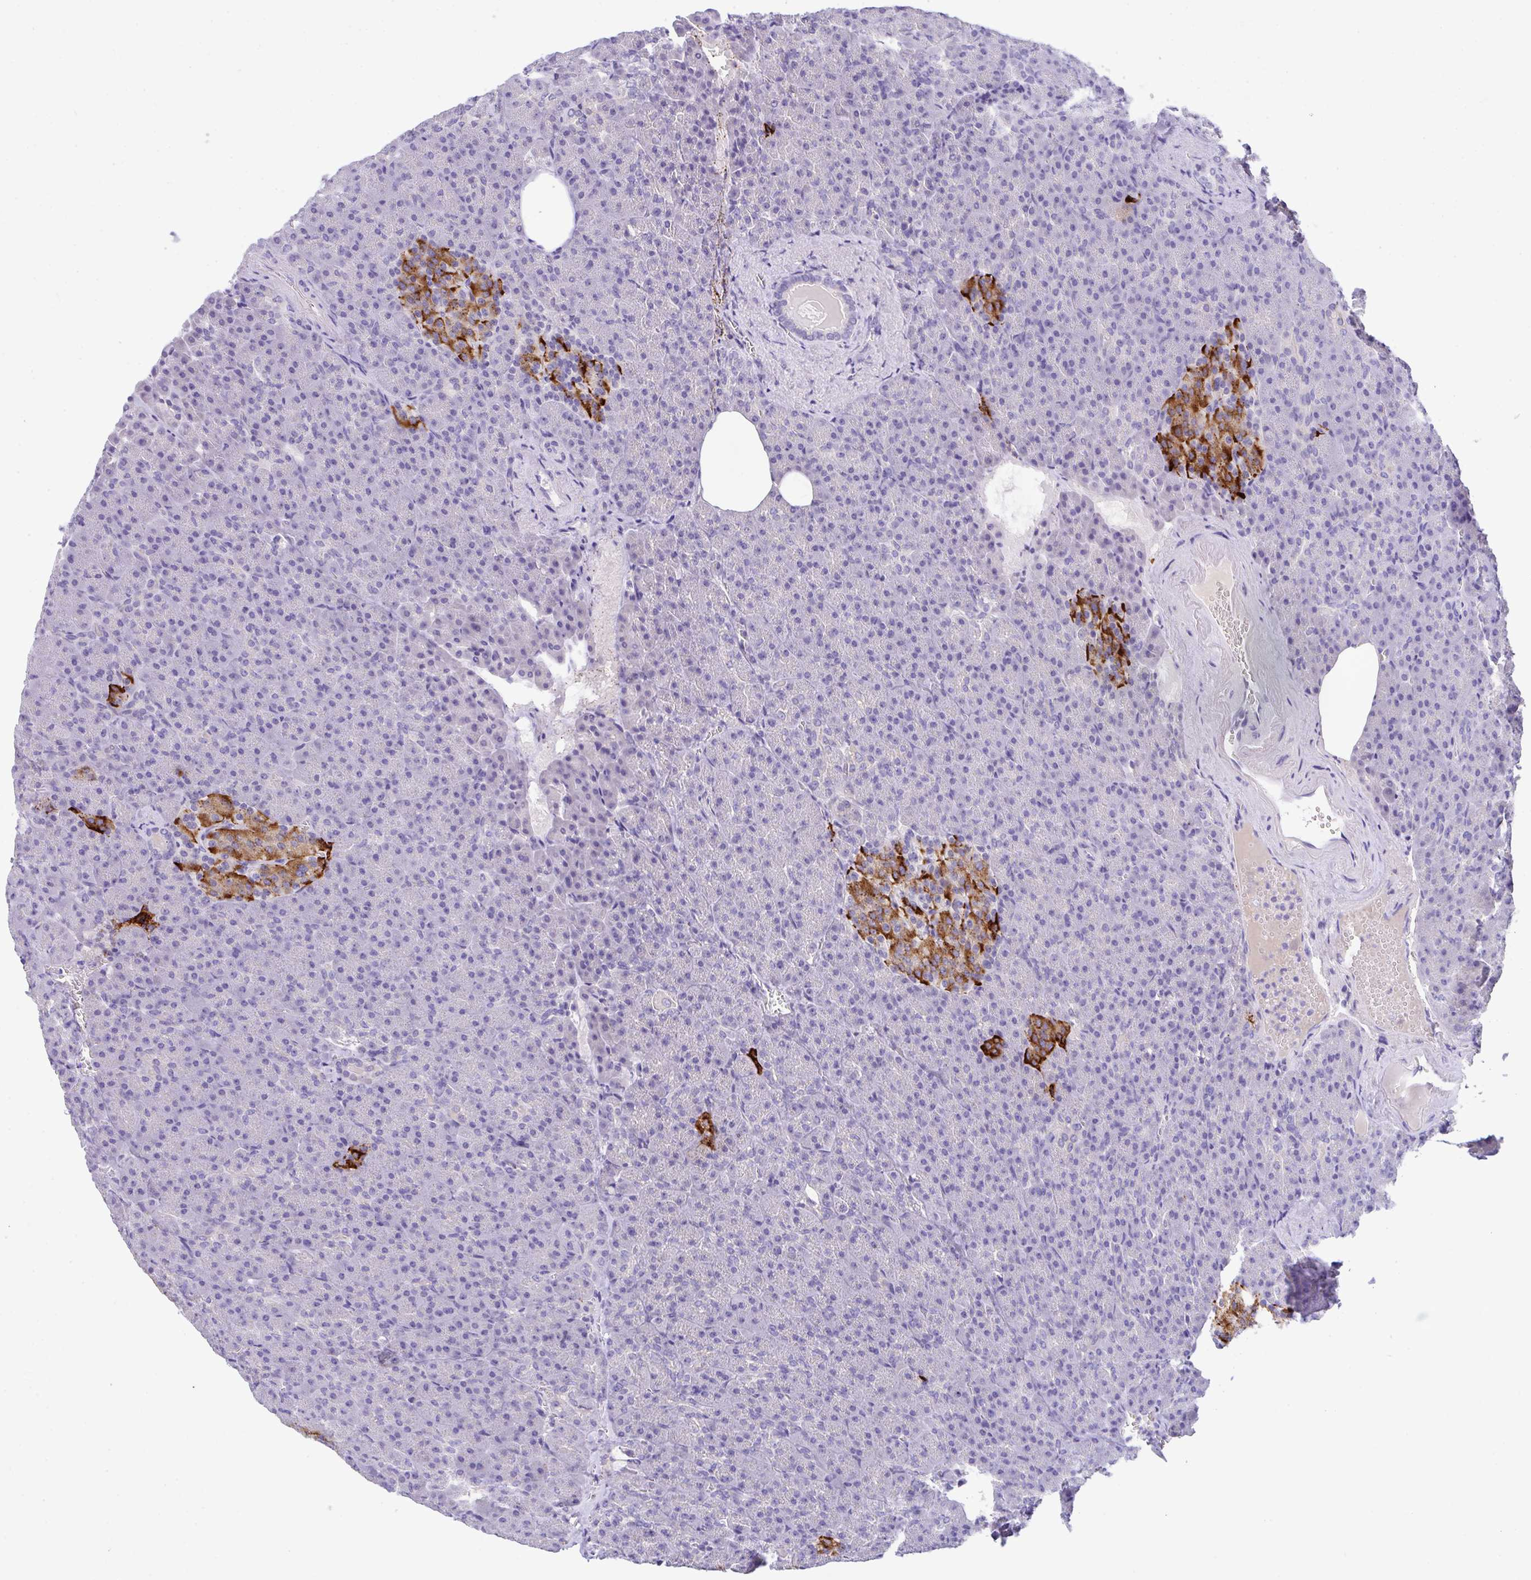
{"staining": {"intensity": "negative", "quantity": "none", "location": "none"}, "tissue": "pancreas", "cell_type": "Exocrine glandular cells", "image_type": "normal", "snomed": [{"axis": "morphology", "description": "Normal tissue, NOS"}, {"axis": "topography", "description": "Pancreas"}], "caption": "Immunohistochemistry (IHC) histopathology image of normal pancreas stained for a protein (brown), which displays no staining in exocrine glandular cells.", "gene": "CA10", "patient": {"sex": "female", "age": 74}}